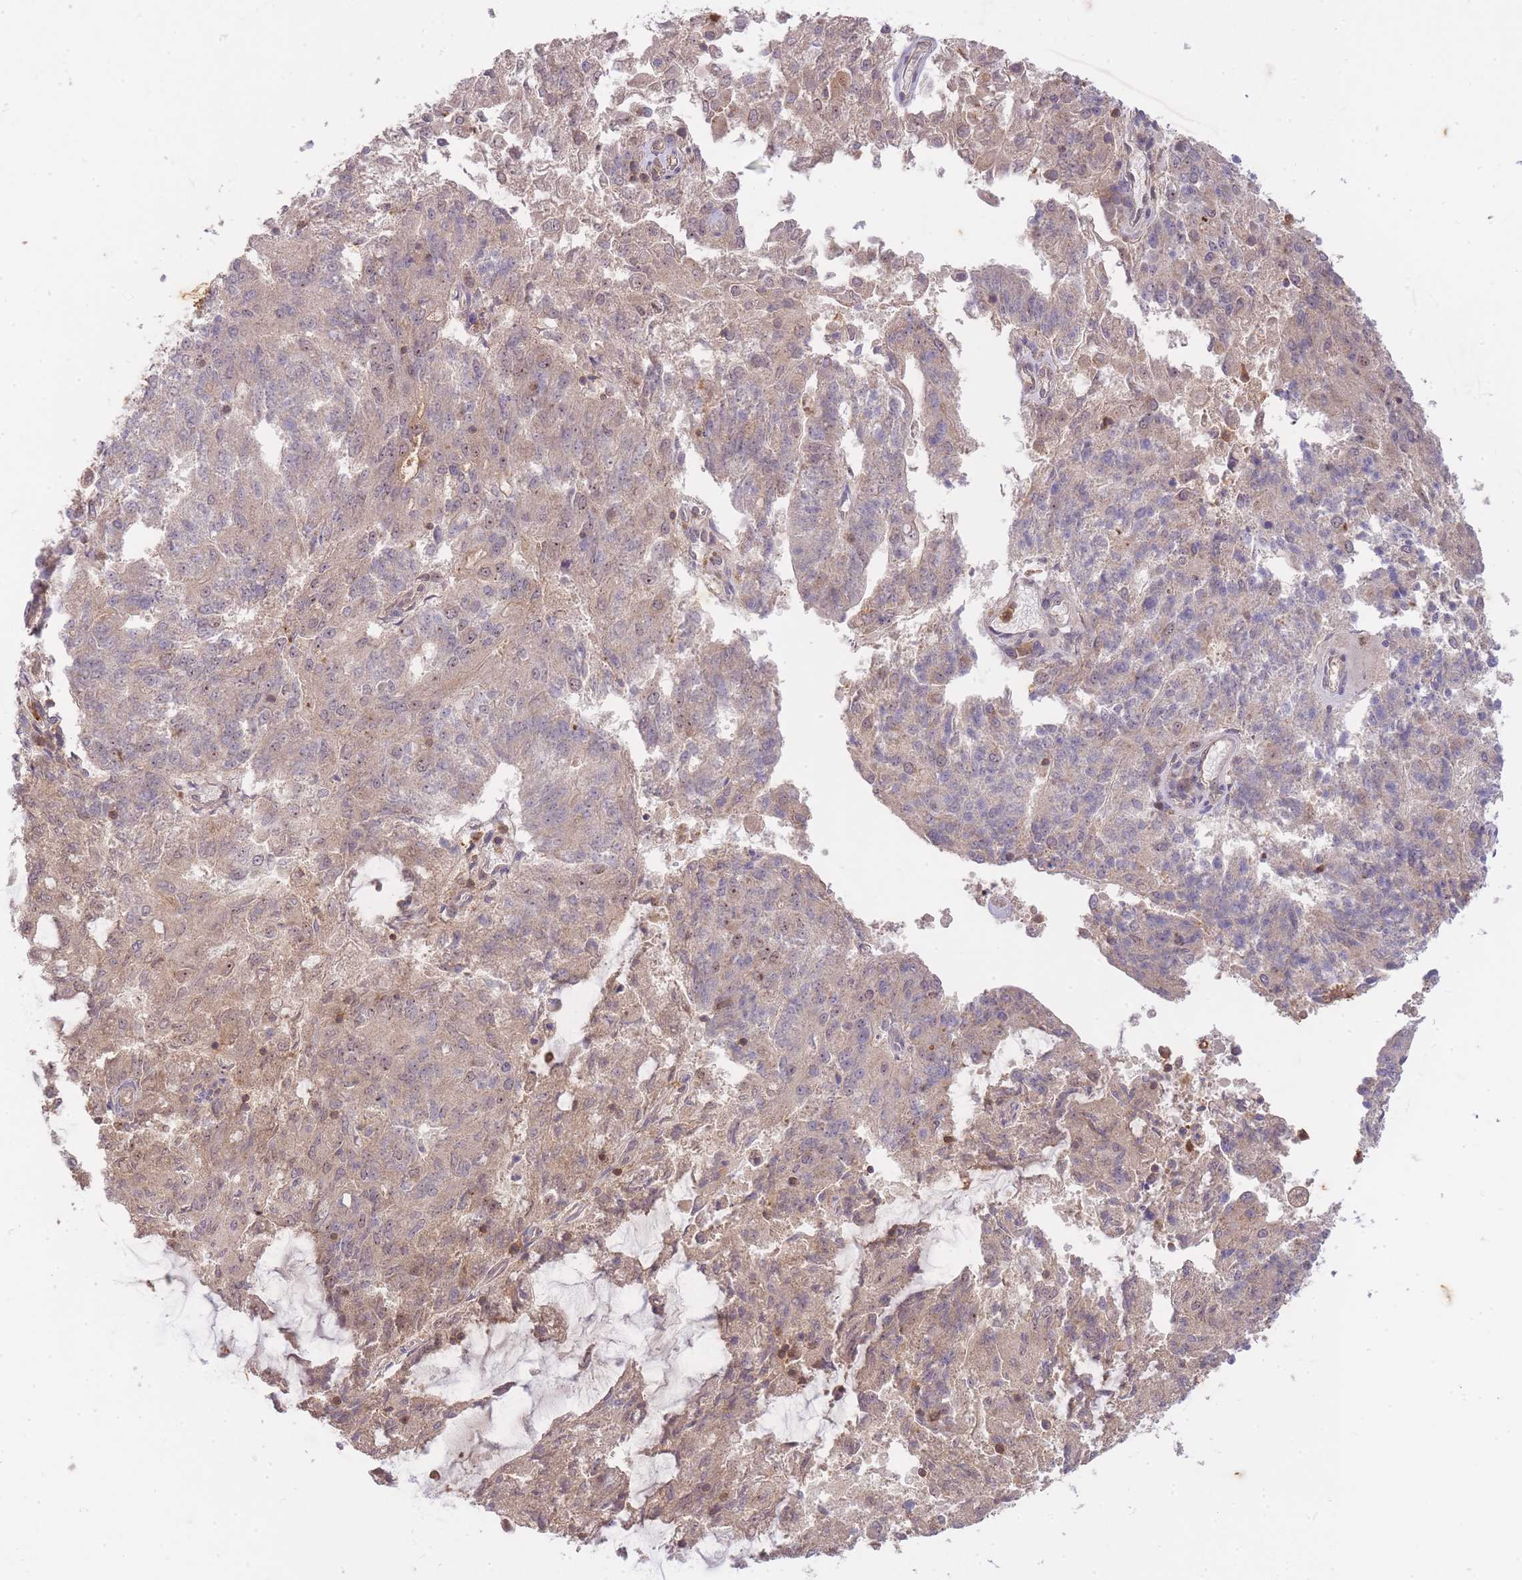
{"staining": {"intensity": "weak", "quantity": "25%-75%", "location": "cytoplasmic/membranous"}, "tissue": "endometrial cancer", "cell_type": "Tumor cells", "image_type": "cancer", "snomed": [{"axis": "morphology", "description": "Adenocarcinoma, NOS"}, {"axis": "topography", "description": "Endometrium"}], "caption": "Human endometrial adenocarcinoma stained with a brown dye shows weak cytoplasmic/membranous positive staining in about 25%-75% of tumor cells.", "gene": "ST8SIA4", "patient": {"sex": "female", "age": 82}}